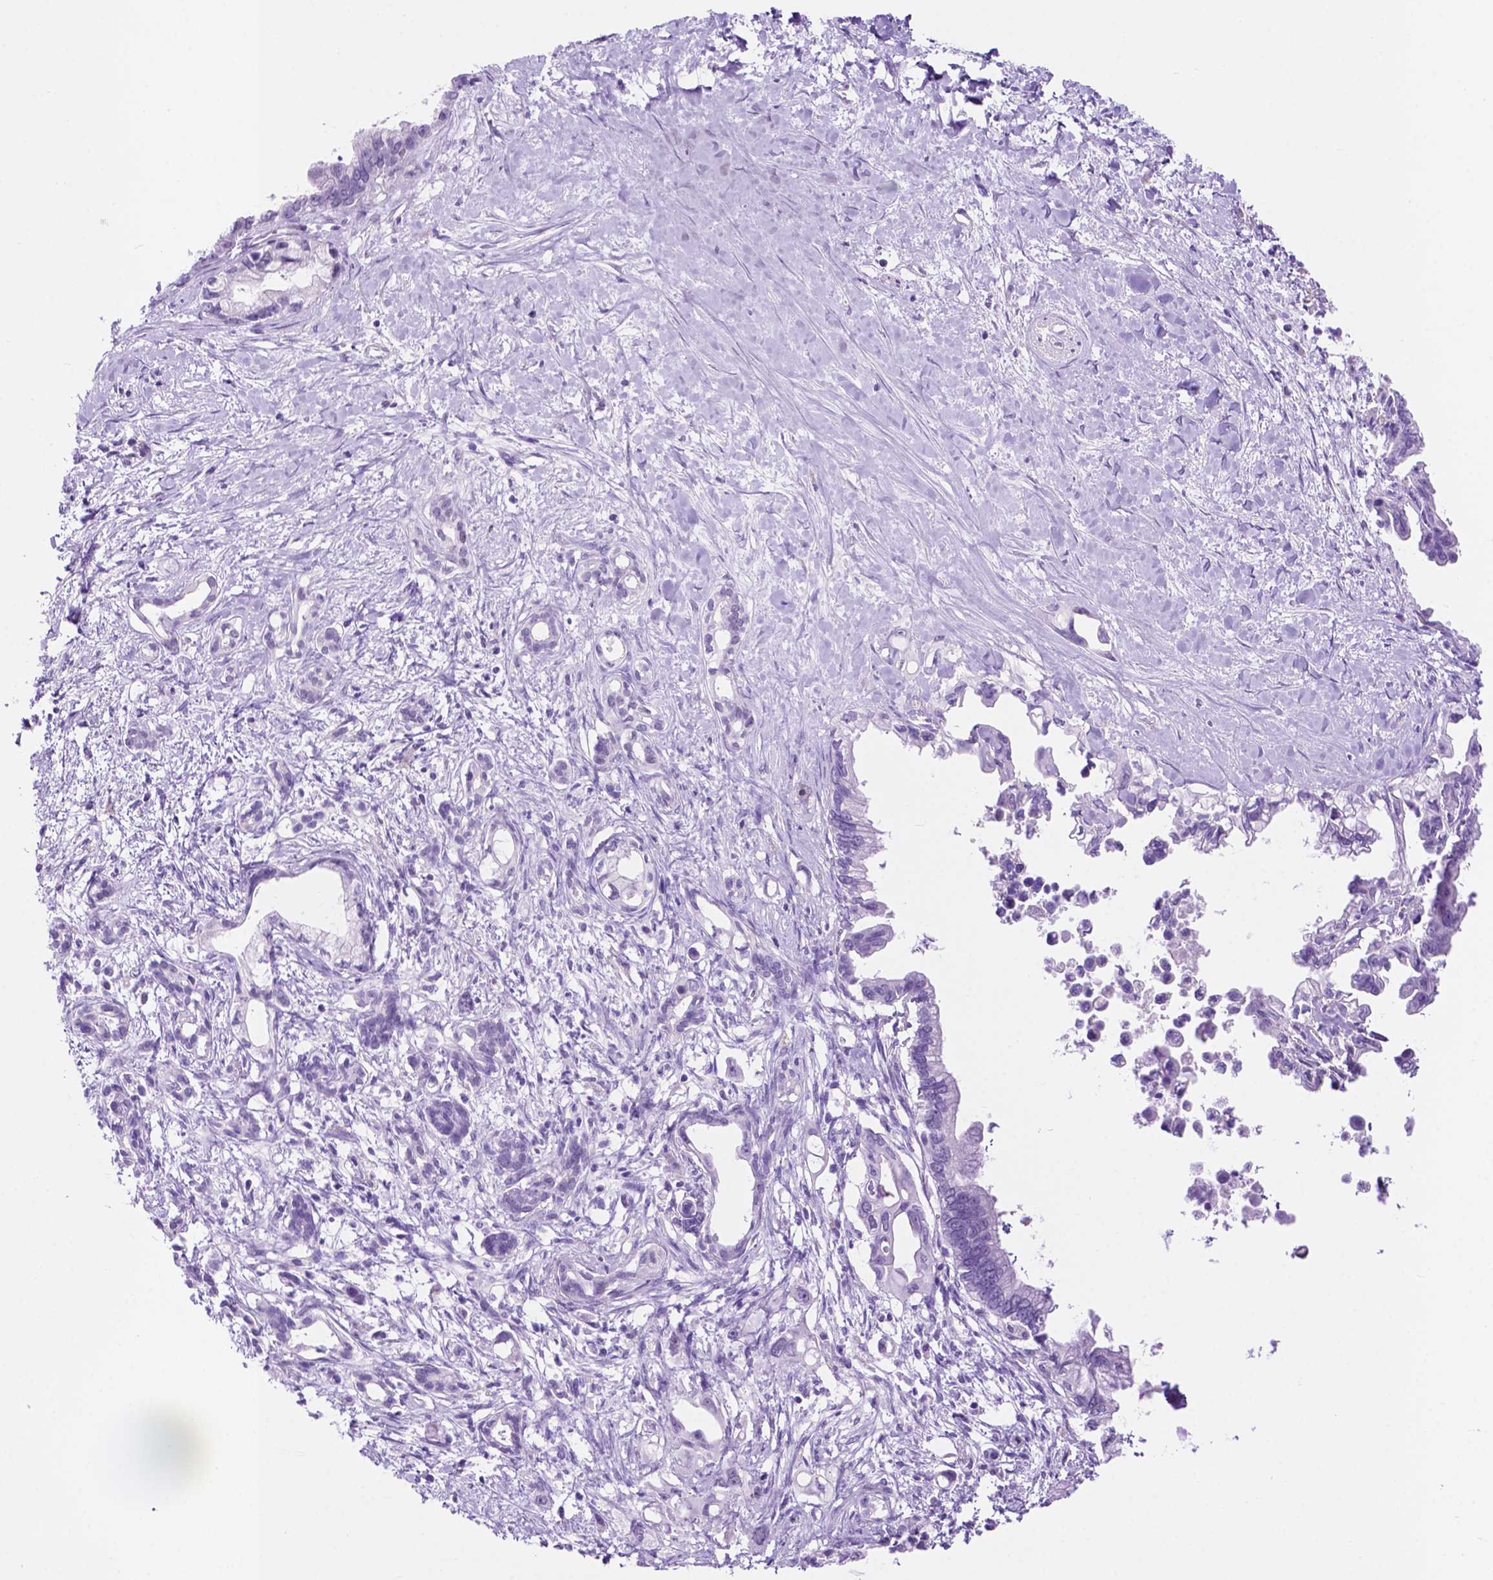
{"staining": {"intensity": "negative", "quantity": "none", "location": "none"}, "tissue": "pancreatic cancer", "cell_type": "Tumor cells", "image_type": "cancer", "snomed": [{"axis": "morphology", "description": "Adenocarcinoma, NOS"}, {"axis": "topography", "description": "Pancreas"}], "caption": "High magnification brightfield microscopy of pancreatic cancer (adenocarcinoma) stained with DAB (3,3'-diaminobenzidine) (brown) and counterstained with hematoxylin (blue): tumor cells show no significant positivity.", "gene": "ACY3", "patient": {"sex": "male", "age": 61}}